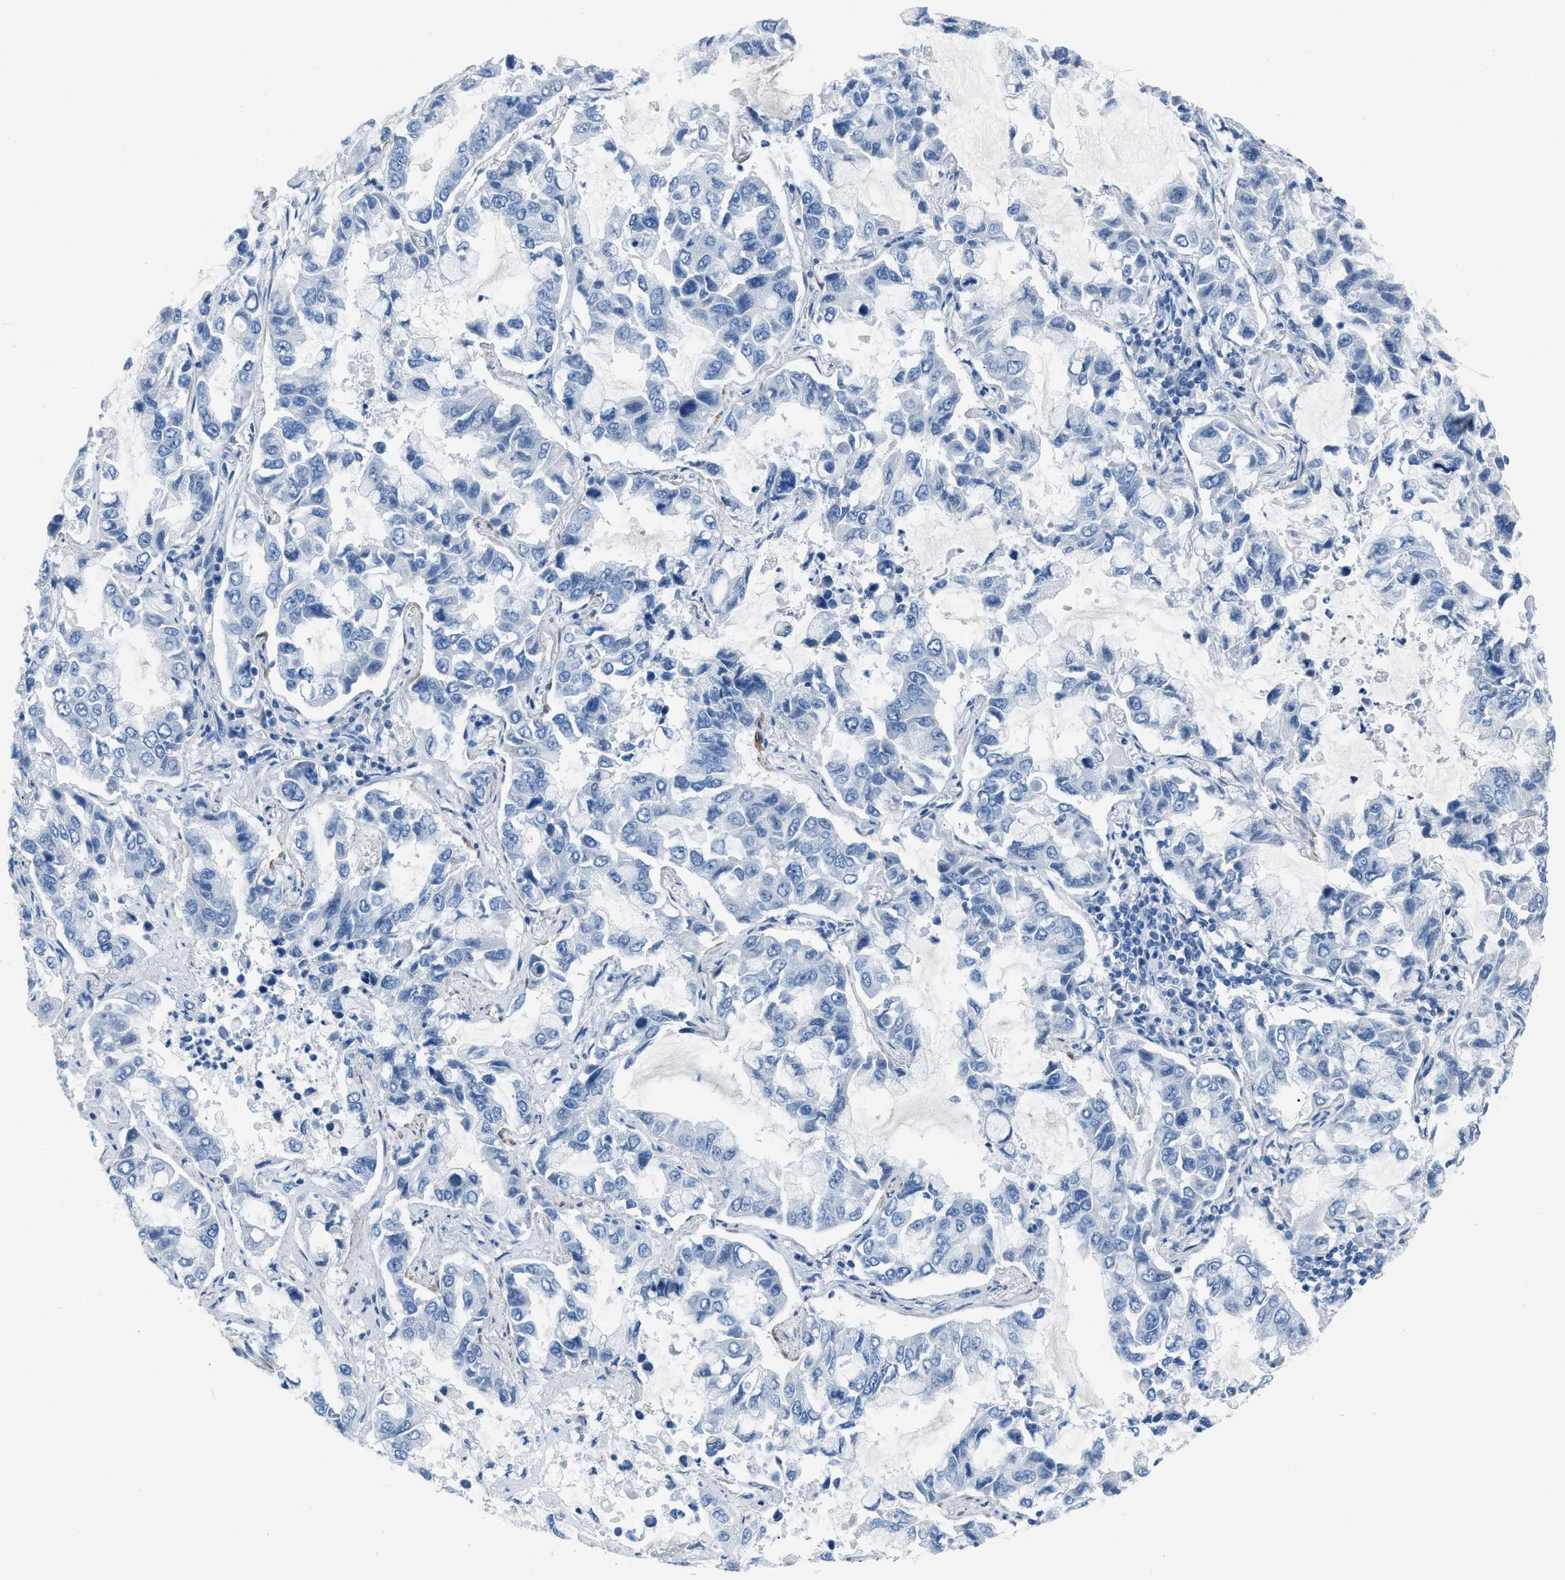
{"staining": {"intensity": "negative", "quantity": "none", "location": "none"}, "tissue": "lung cancer", "cell_type": "Tumor cells", "image_type": "cancer", "snomed": [{"axis": "morphology", "description": "Adenocarcinoma, NOS"}, {"axis": "topography", "description": "Lung"}], "caption": "The immunohistochemistry (IHC) photomicrograph has no significant positivity in tumor cells of lung cancer (adenocarcinoma) tissue.", "gene": "SPATC1L", "patient": {"sex": "male", "age": 64}}